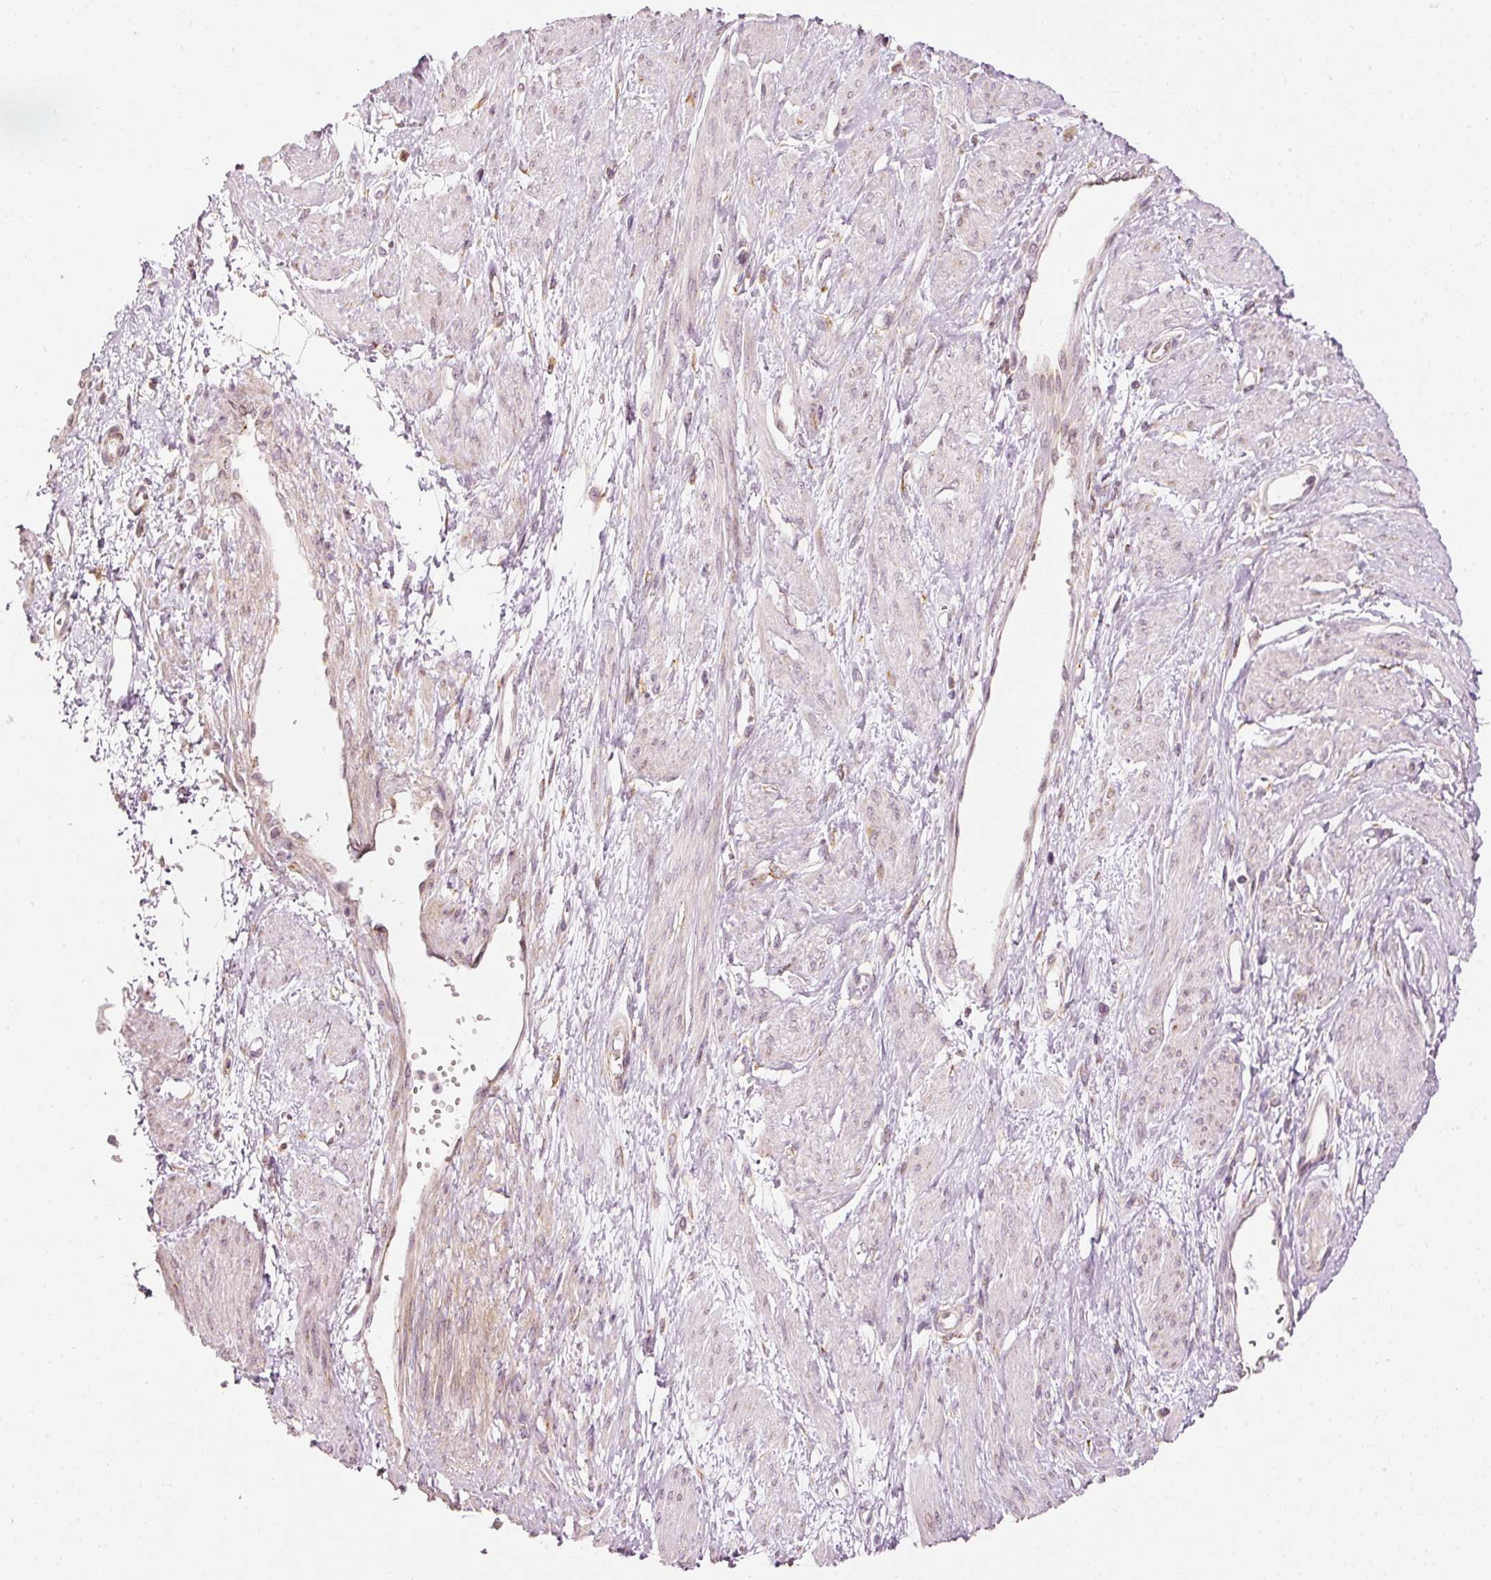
{"staining": {"intensity": "weak", "quantity": "<25%", "location": "cytoplasmic/membranous"}, "tissue": "smooth muscle", "cell_type": "Smooth muscle cells", "image_type": "normal", "snomed": [{"axis": "morphology", "description": "Normal tissue, NOS"}, {"axis": "topography", "description": "Smooth muscle"}, {"axis": "topography", "description": "Uterus"}], "caption": "This is an IHC image of unremarkable human smooth muscle. There is no positivity in smooth muscle cells.", "gene": "SNAPC5", "patient": {"sex": "female", "age": 39}}